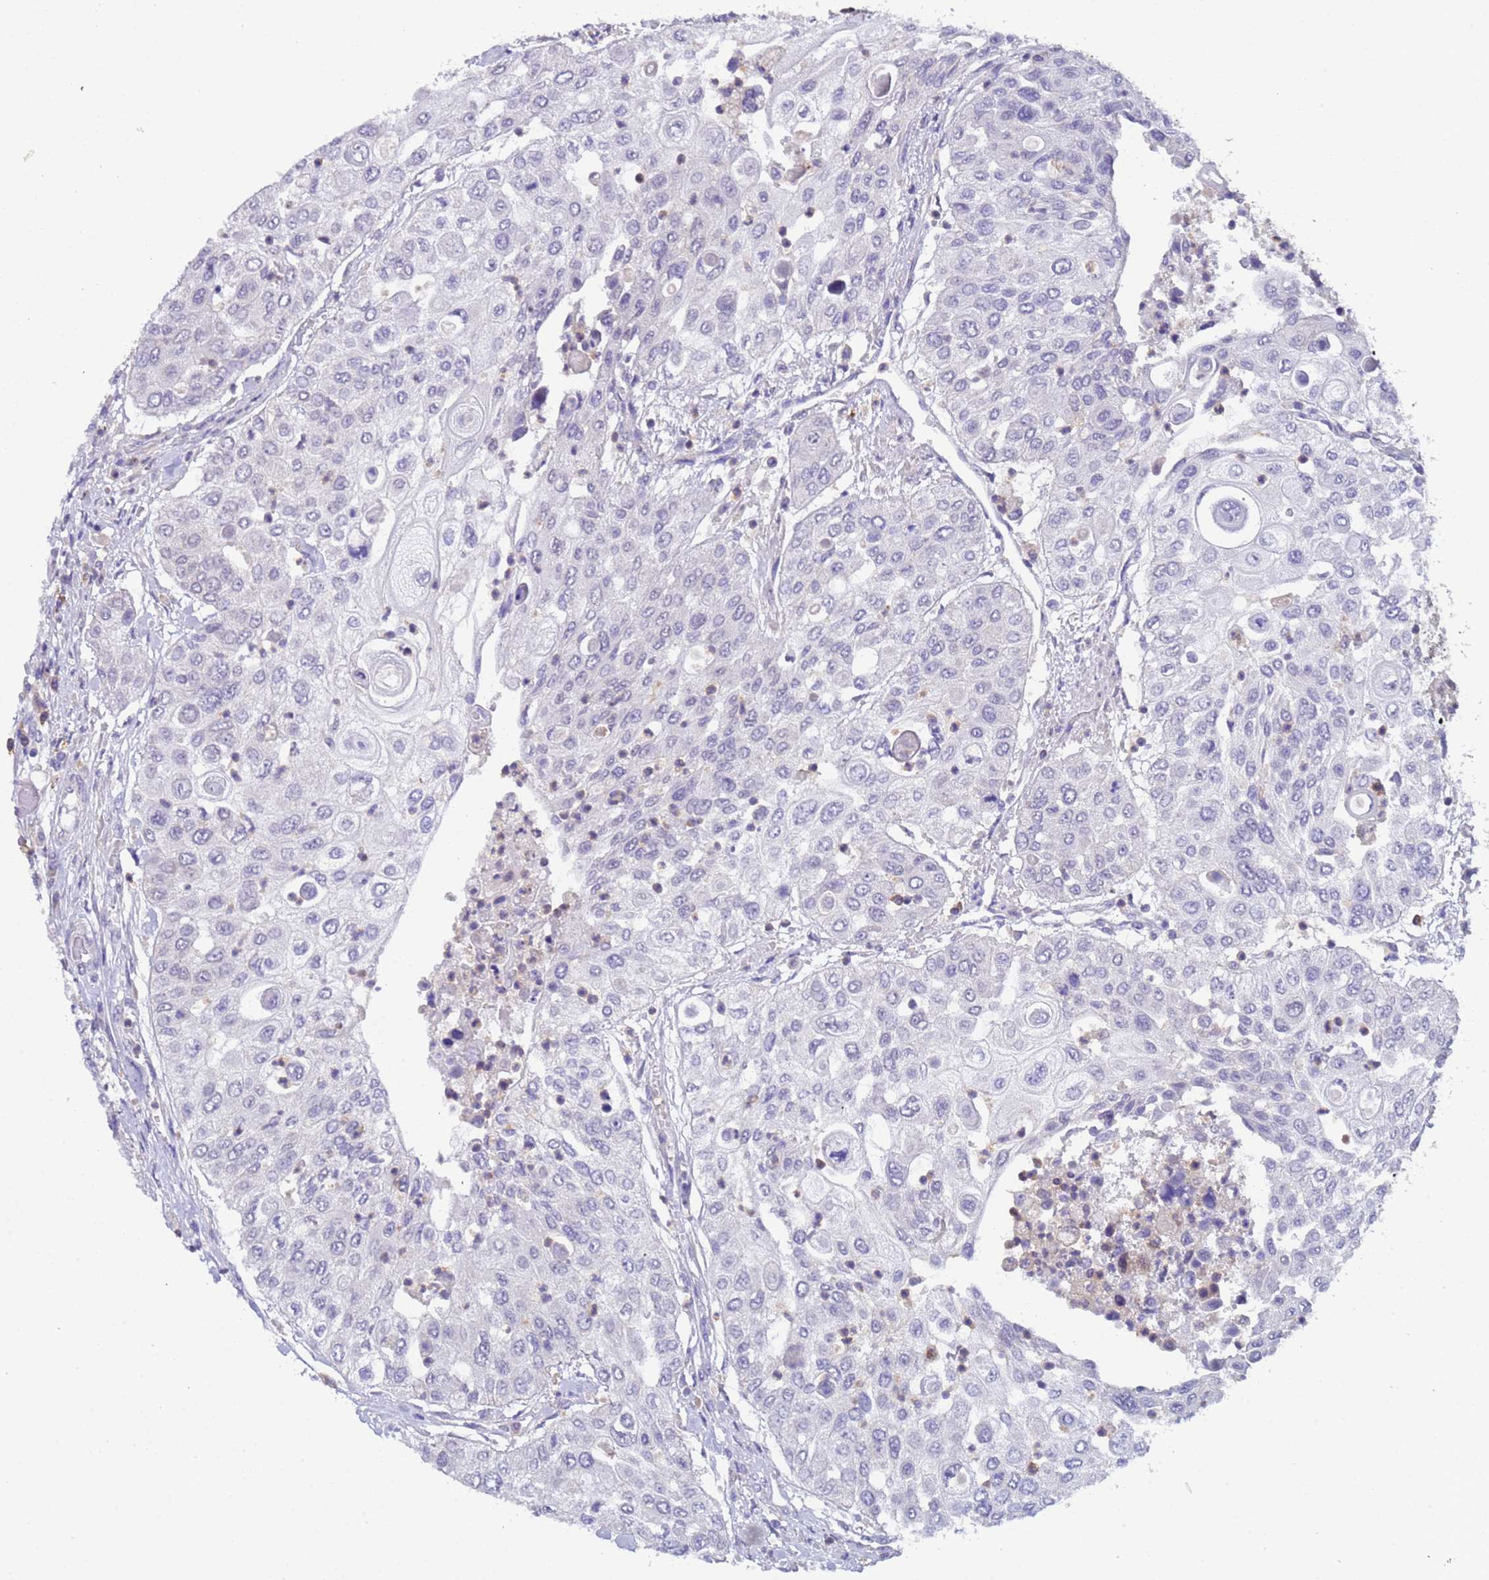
{"staining": {"intensity": "negative", "quantity": "none", "location": "none"}, "tissue": "urothelial cancer", "cell_type": "Tumor cells", "image_type": "cancer", "snomed": [{"axis": "morphology", "description": "Urothelial carcinoma, High grade"}, {"axis": "topography", "description": "Urinary bladder"}], "caption": "Immunohistochemistry micrograph of neoplastic tissue: high-grade urothelial carcinoma stained with DAB reveals no significant protein staining in tumor cells.", "gene": "ZNF248", "patient": {"sex": "female", "age": 79}}